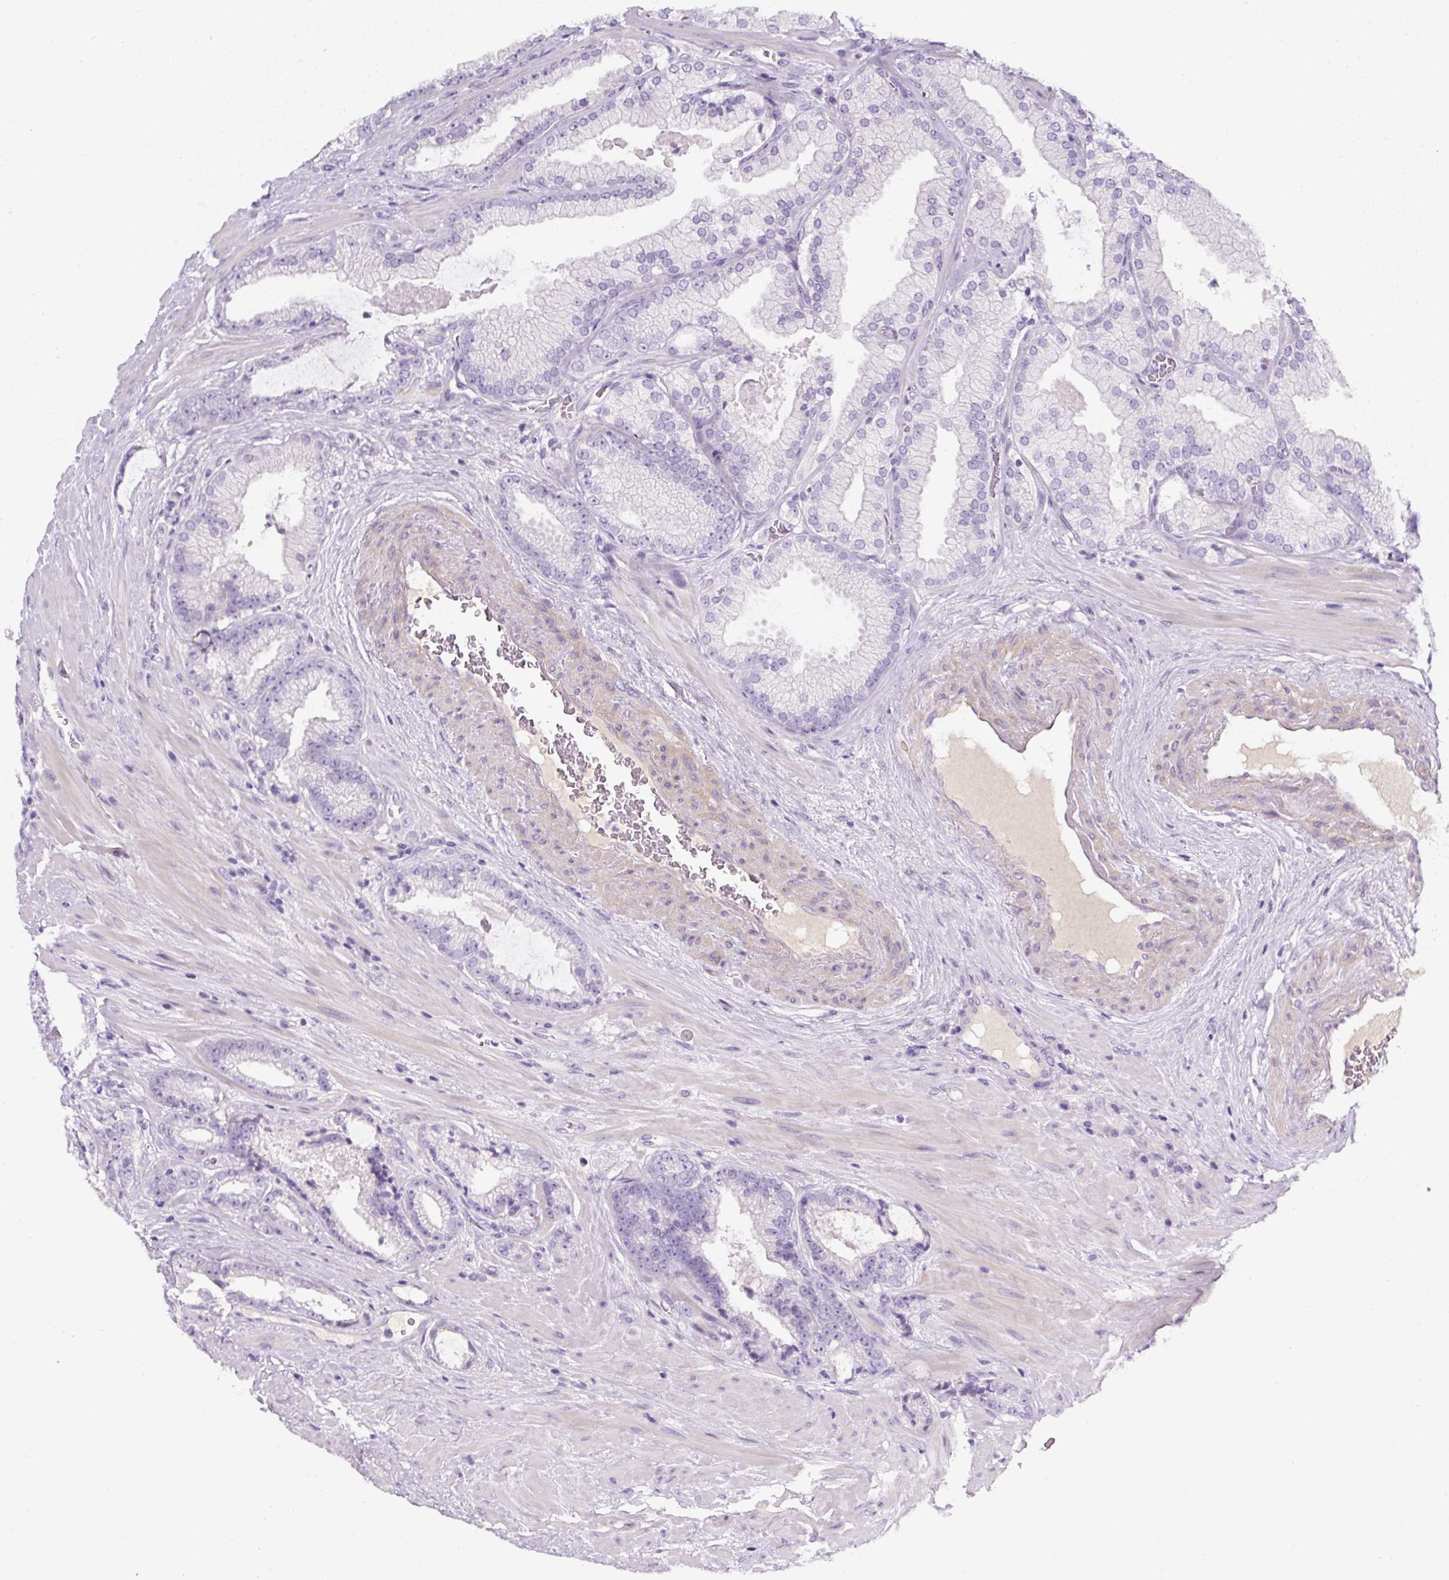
{"staining": {"intensity": "negative", "quantity": "none", "location": "none"}, "tissue": "prostate cancer", "cell_type": "Tumor cells", "image_type": "cancer", "snomed": [{"axis": "morphology", "description": "Adenocarcinoma, High grade"}, {"axis": "topography", "description": "Prostate"}], "caption": "Immunohistochemistry micrograph of neoplastic tissue: prostate cancer stained with DAB (3,3'-diaminobenzidine) exhibits no significant protein staining in tumor cells.", "gene": "OR14A2", "patient": {"sex": "male", "age": 68}}